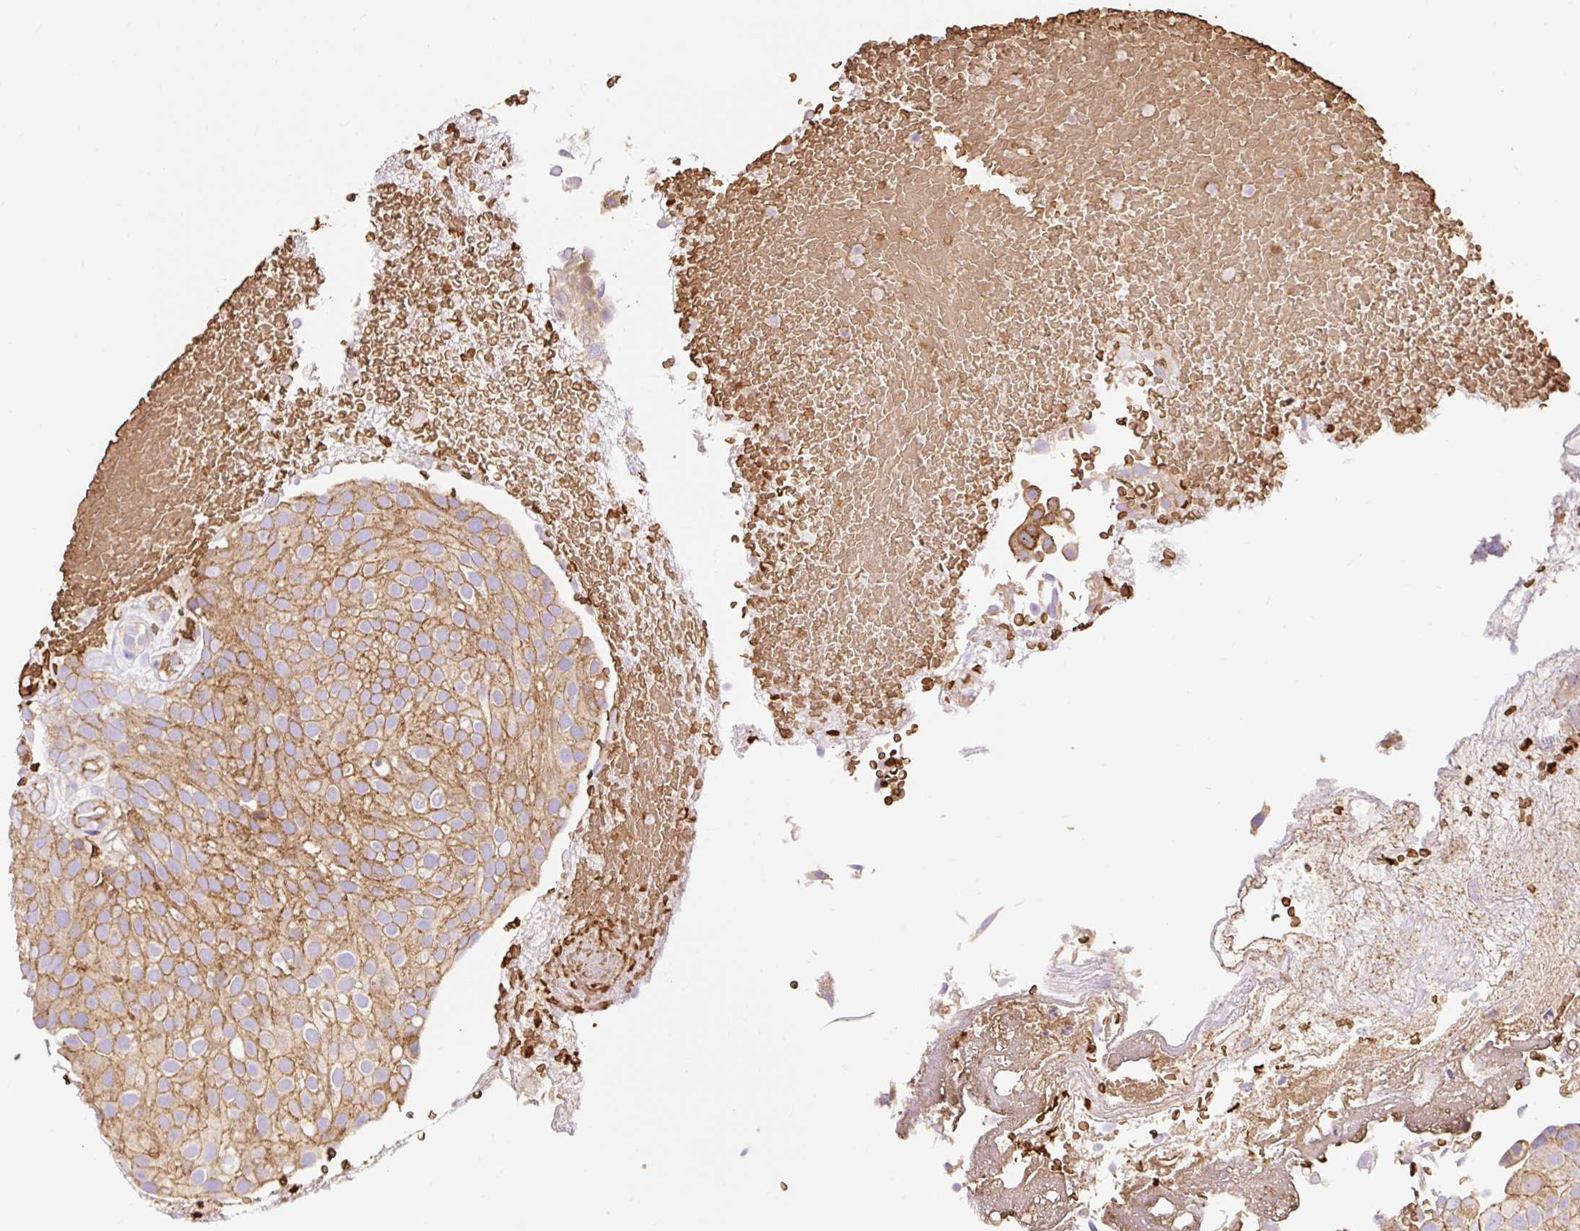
{"staining": {"intensity": "moderate", "quantity": ">75%", "location": "cytoplasmic/membranous"}, "tissue": "urothelial cancer", "cell_type": "Tumor cells", "image_type": "cancer", "snomed": [{"axis": "morphology", "description": "Urothelial carcinoma, Low grade"}, {"axis": "topography", "description": "Urinary bladder"}], "caption": "Immunohistochemistry (IHC) staining of urothelial cancer, which exhibits medium levels of moderate cytoplasmic/membranous positivity in approximately >75% of tumor cells indicating moderate cytoplasmic/membranous protein staining. The staining was performed using DAB (3,3'-diaminobenzidine) (brown) for protein detection and nuclei were counterstained in hematoxylin (blue).", "gene": "HIP1R", "patient": {"sex": "male", "age": 78}}